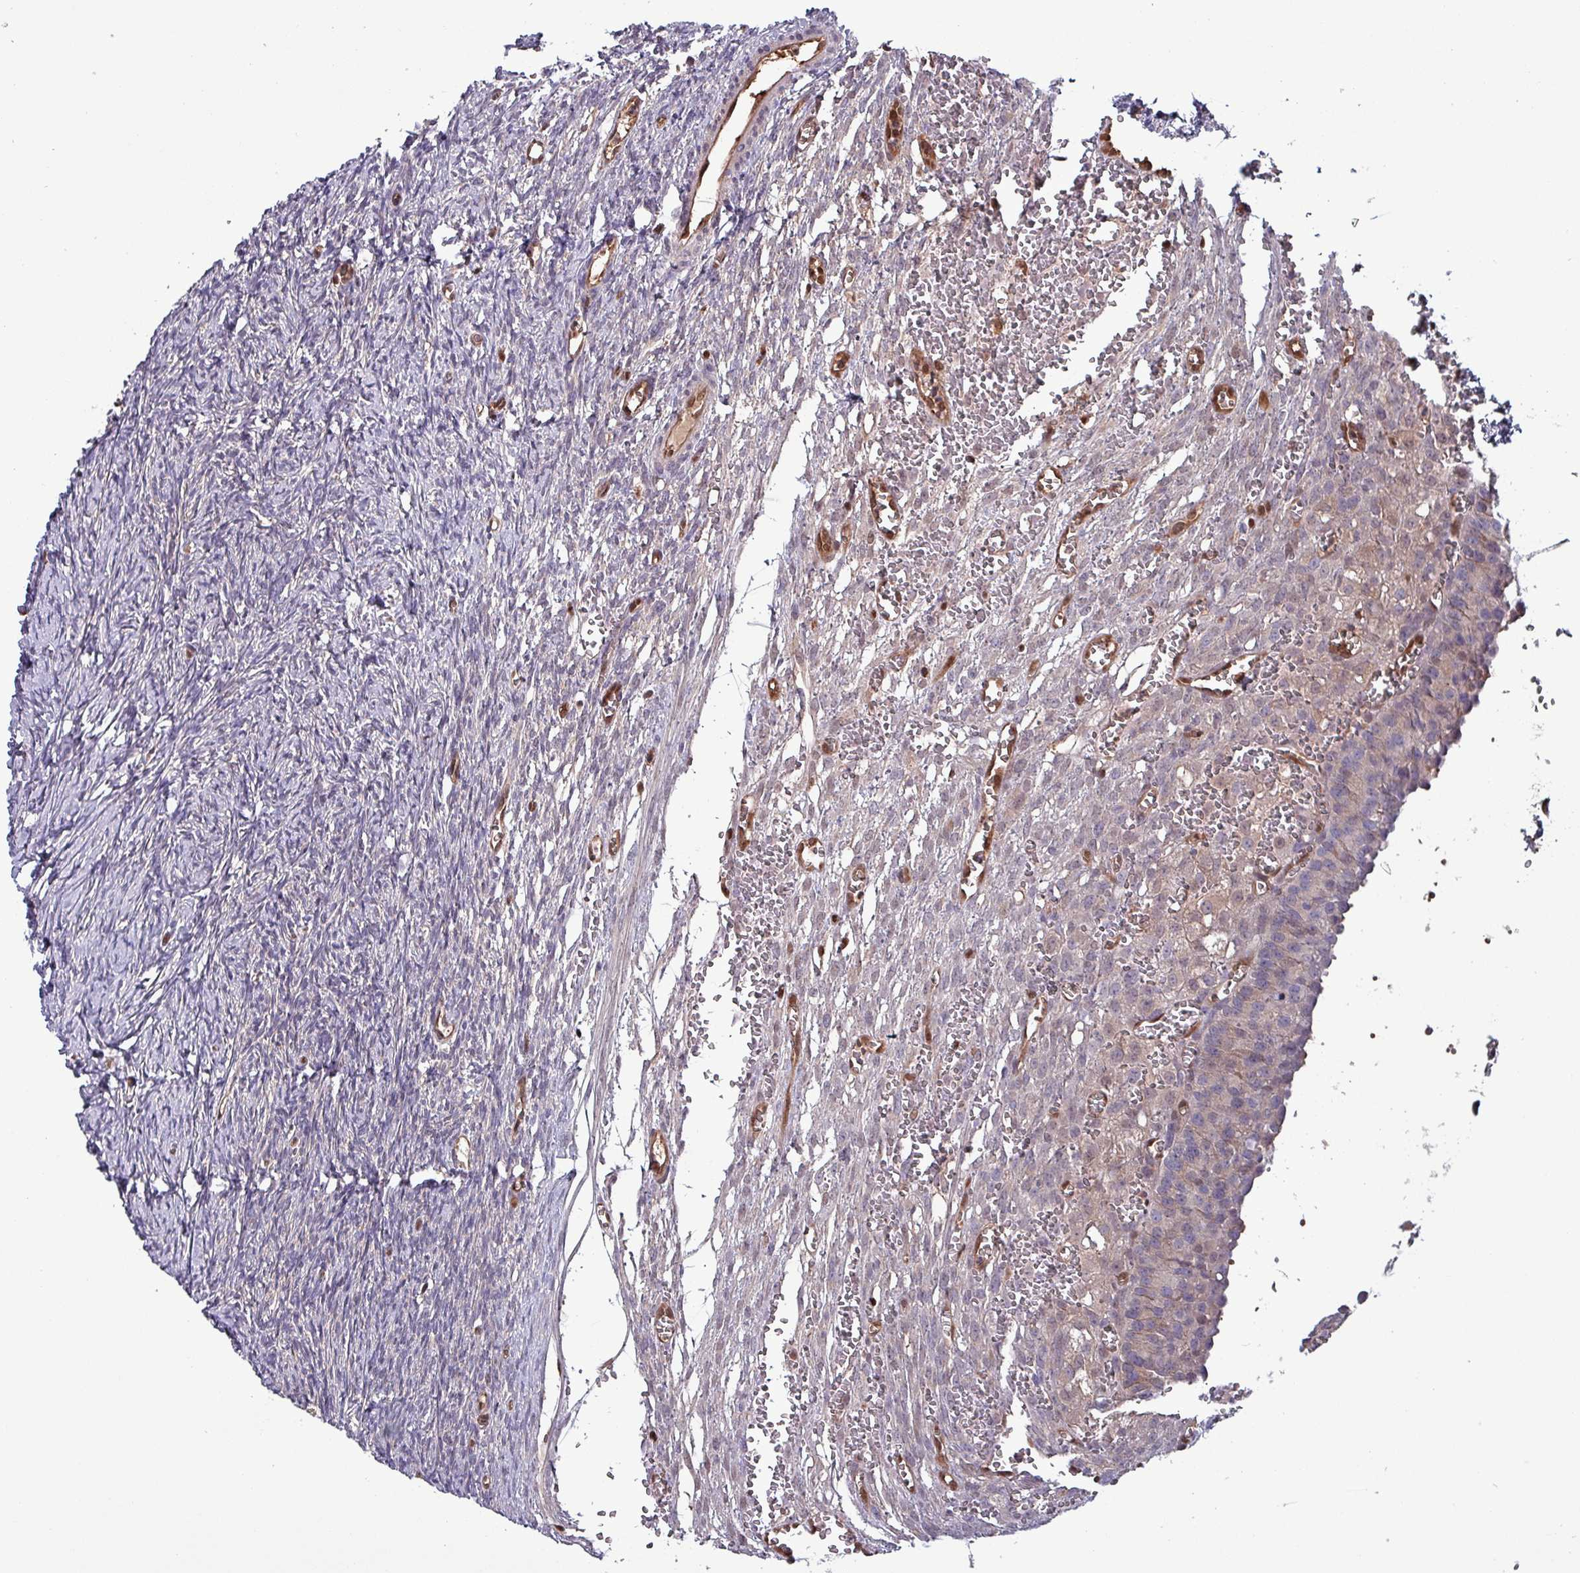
{"staining": {"intensity": "negative", "quantity": "none", "location": "none"}, "tissue": "ovary", "cell_type": "Follicle cells", "image_type": "normal", "snomed": [{"axis": "morphology", "description": "Normal tissue, NOS"}, {"axis": "topography", "description": "Ovary"}], "caption": "A histopathology image of ovary stained for a protein reveals no brown staining in follicle cells.", "gene": "PSMB8", "patient": {"sex": "female", "age": 39}}